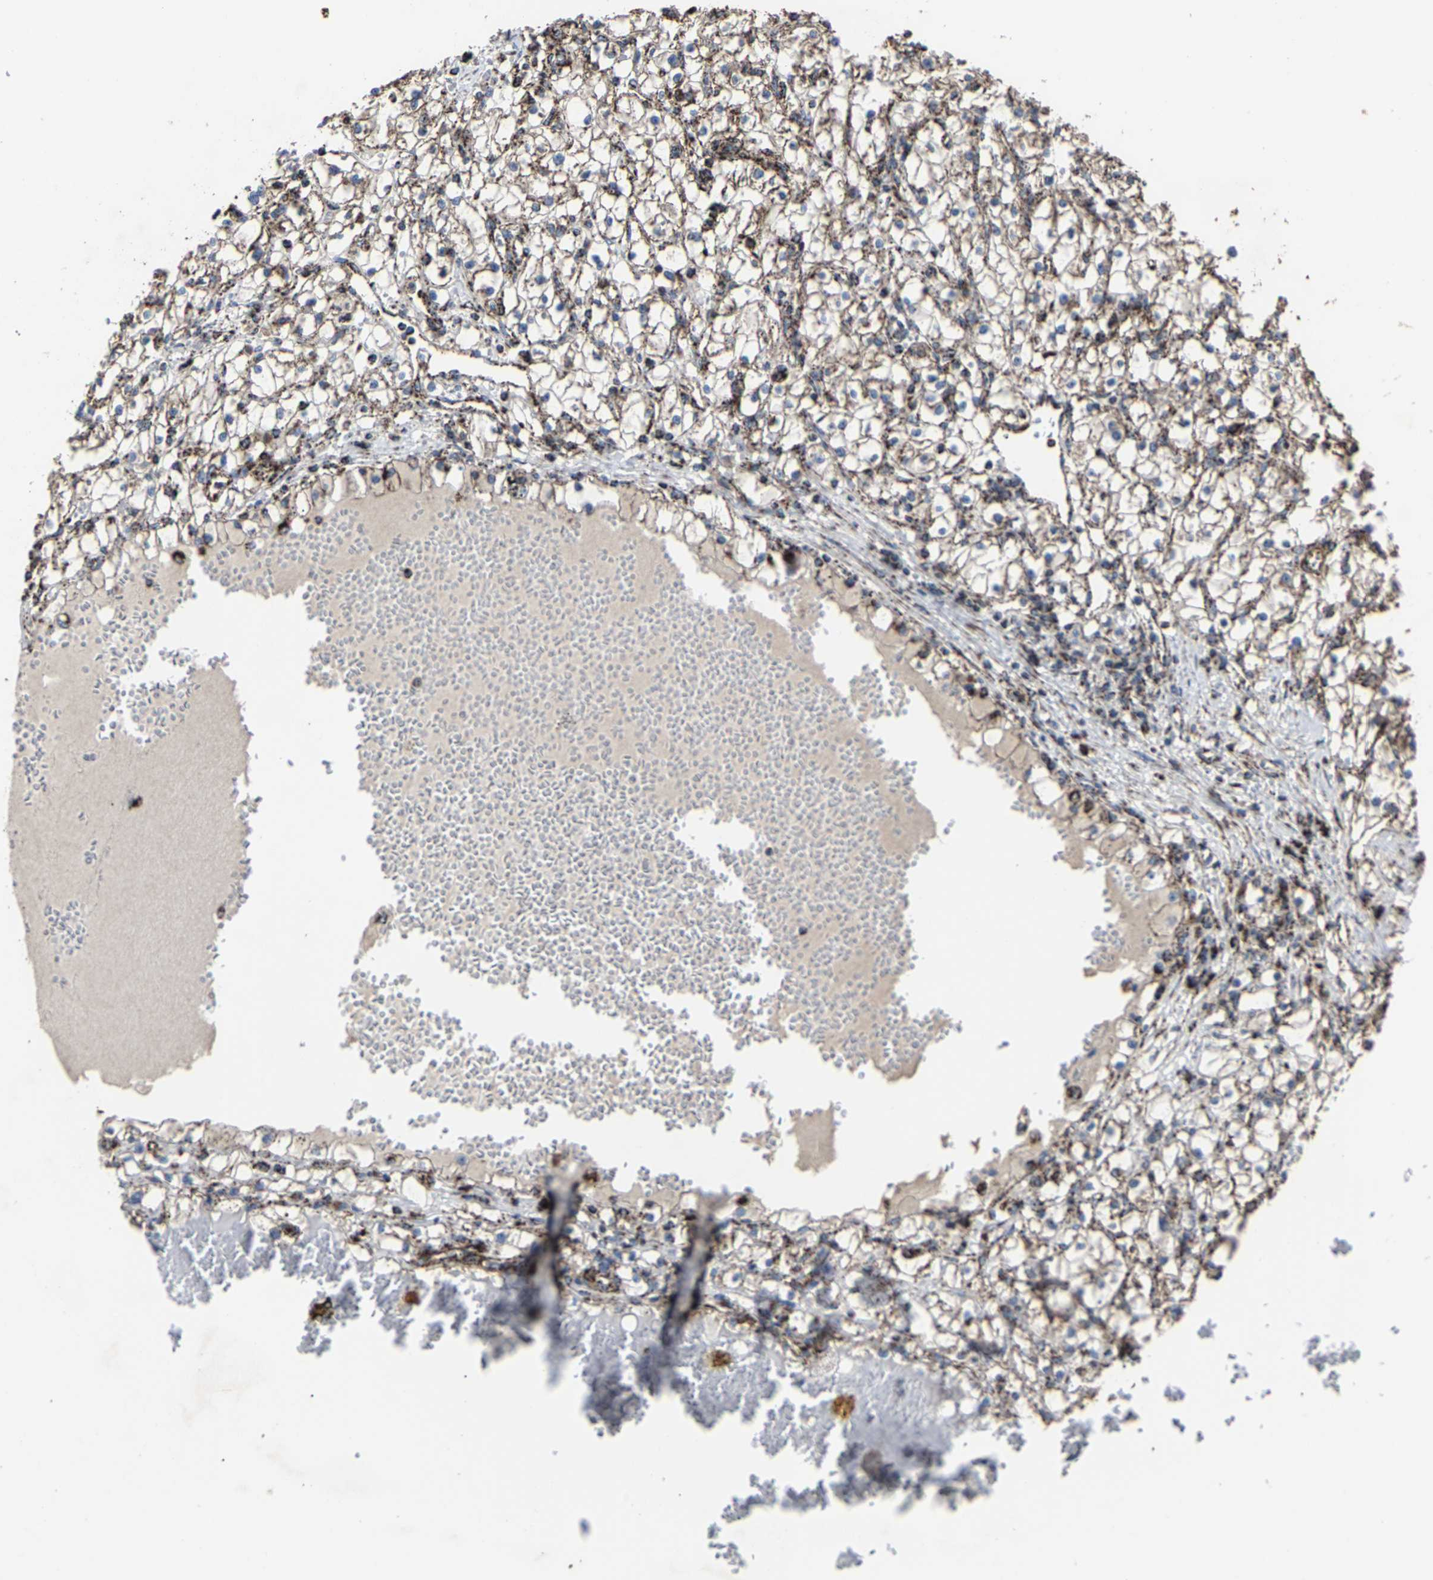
{"staining": {"intensity": "moderate", "quantity": "25%-75%", "location": "cytoplasmic/membranous"}, "tissue": "renal cancer", "cell_type": "Tumor cells", "image_type": "cancer", "snomed": [{"axis": "morphology", "description": "Adenocarcinoma, NOS"}, {"axis": "topography", "description": "Kidney"}], "caption": "Renal cancer tissue displays moderate cytoplasmic/membranous positivity in about 25%-75% of tumor cells, visualized by immunohistochemistry. The protein is stained brown, and the nuclei are stained in blue (DAB IHC with brightfield microscopy, high magnification).", "gene": "NDUFV3", "patient": {"sex": "male", "age": 56}}